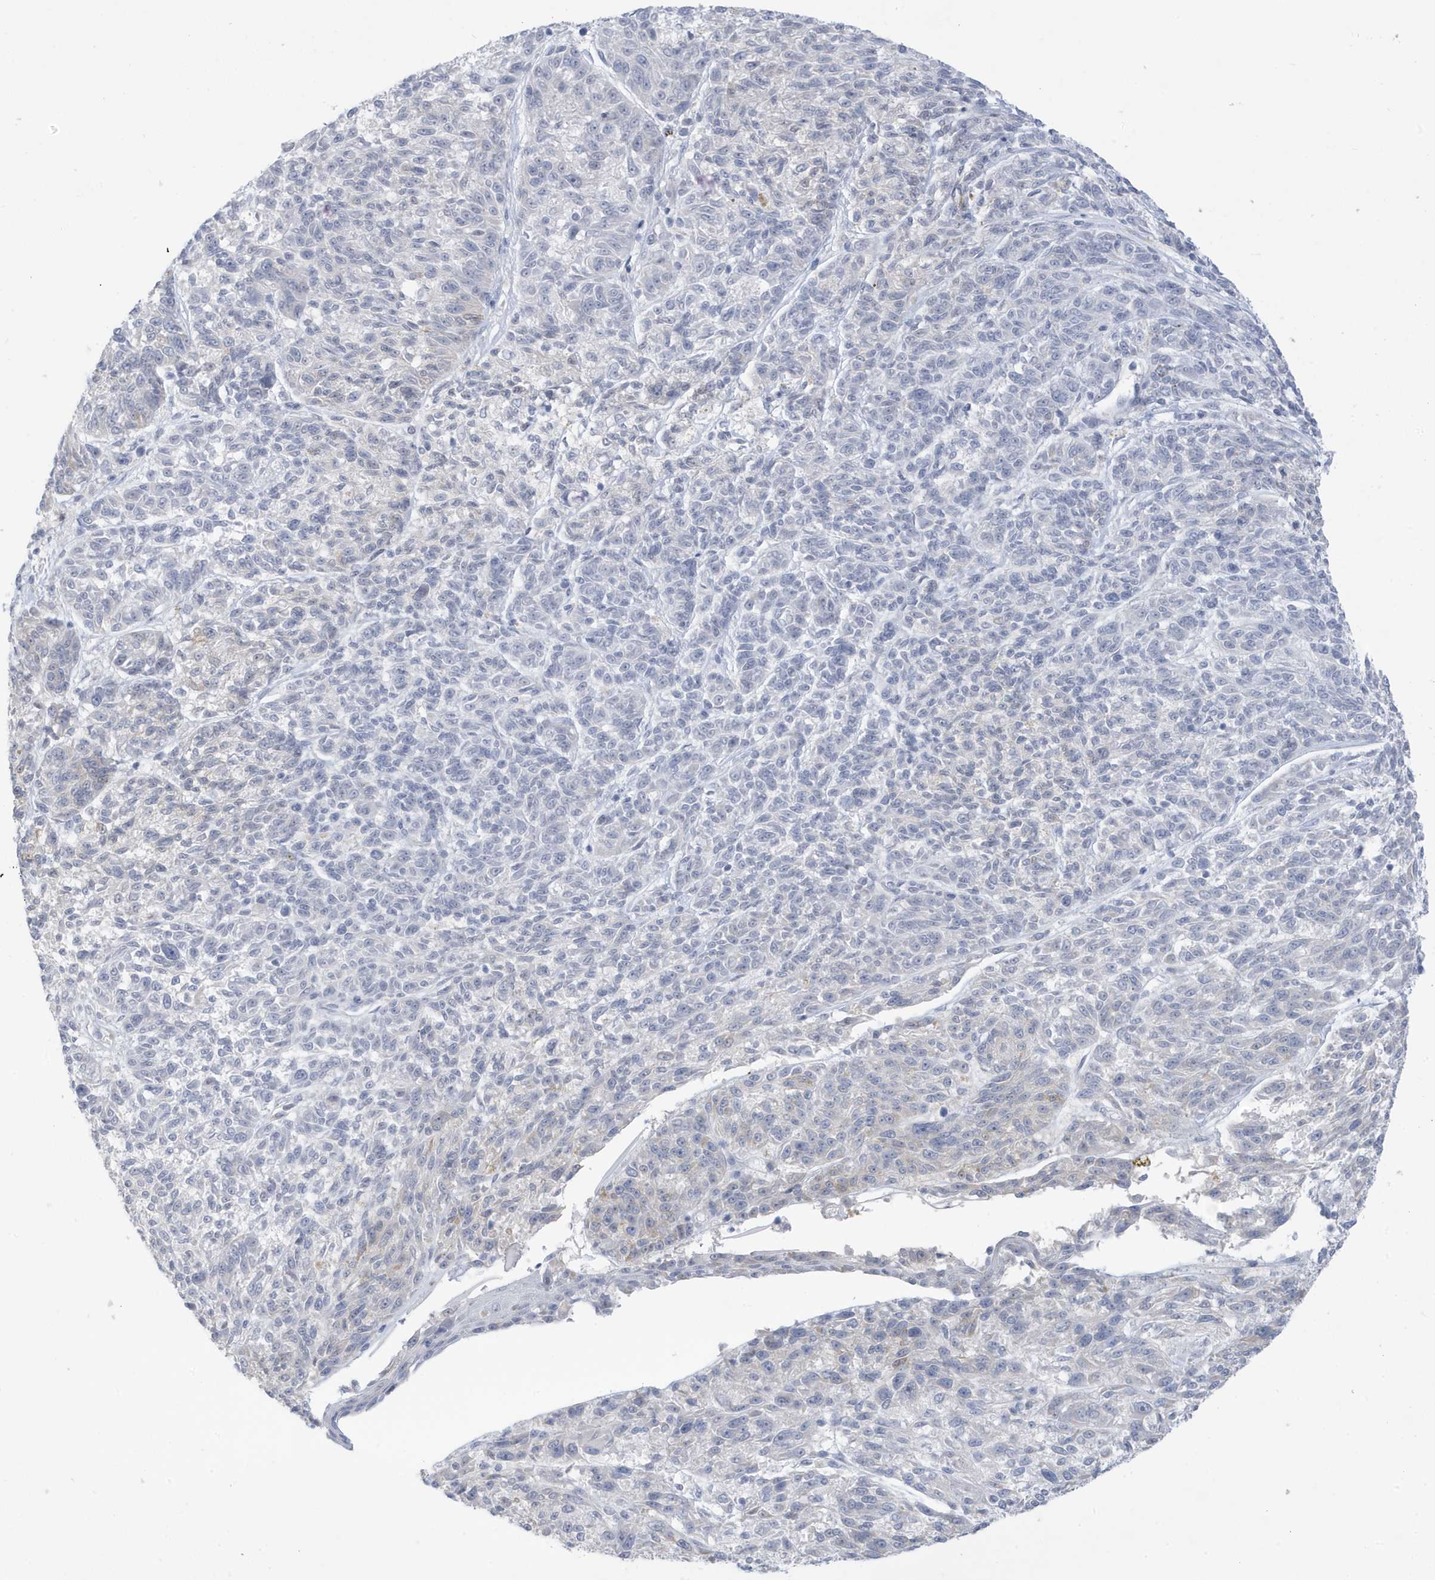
{"staining": {"intensity": "negative", "quantity": "none", "location": "none"}, "tissue": "melanoma", "cell_type": "Tumor cells", "image_type": "cancer", "snomed": [{"axis": "morphology", "description": "Malignant melanoma, NOS"}, {"axis": "topography", "description": "Skin"}], "caption": "Melanoma stained for a protein using immunohistochemistry reveals no expression tumor cells.", "gene": "PERM1", "patient": {"sex": "male", "age": 53}}